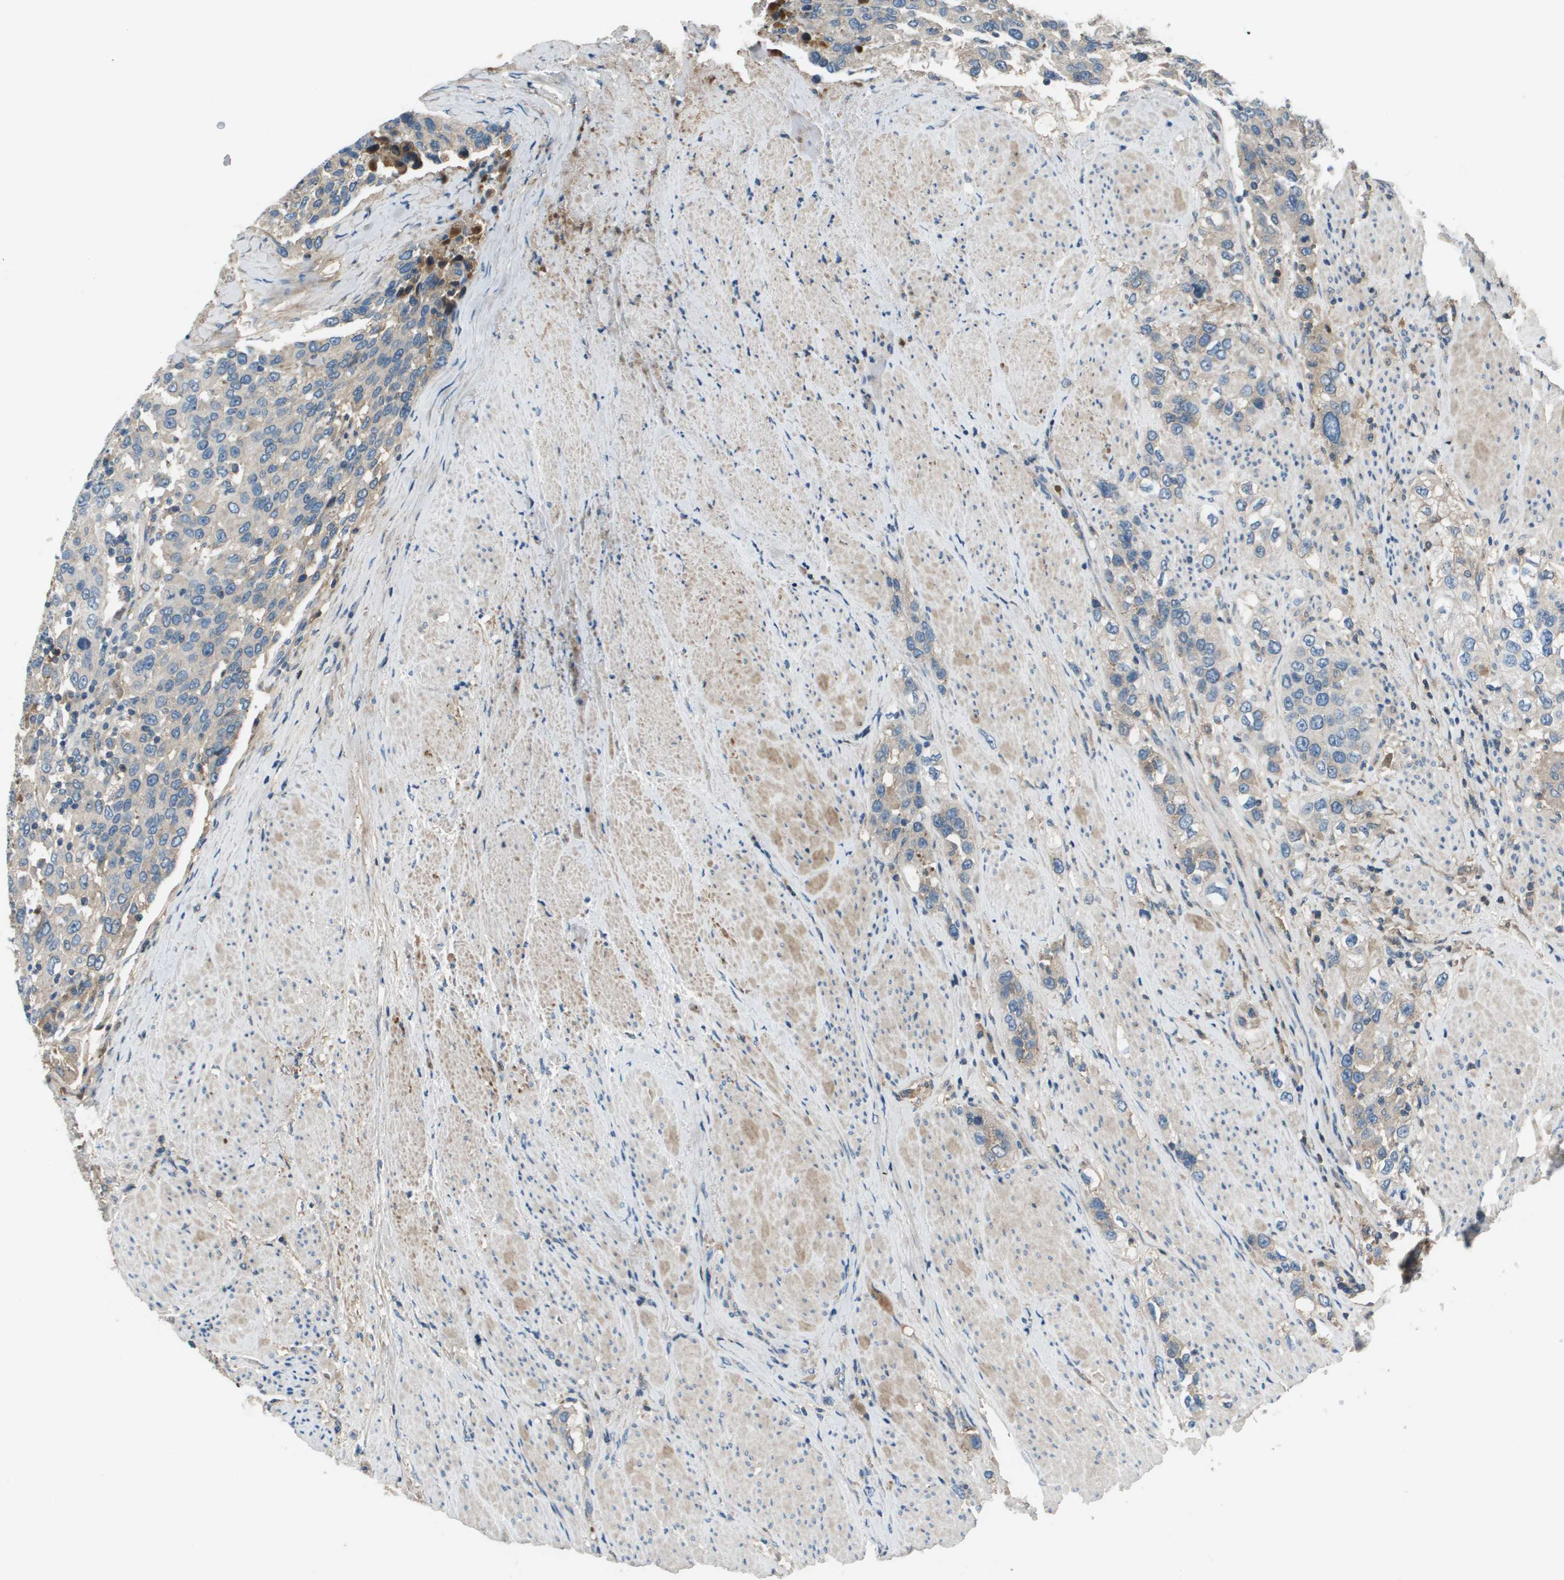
{"staining": {"intensity": "moderate", "quantity": "25%-75%", "location": "cytoplasmic/membranous"}, "tissue": "urothelial cancer", "cell_type": "Tumor cells", "image_type": "cancer", "snomed": [{"axis": "morphology", "description": "Urothelial carcinoma, High grade"}, {"axis": "topography", "description": "Urinary bladder"}], "caption": "Immunohistochemical staining of human urothelial cancer demonstrates moderate cytoplasmic/membranous protein expression in approximately 25%-75% of tumor cells.", "gene": "PCOLCE", "patient": {"sex": "female", "age": 80}}